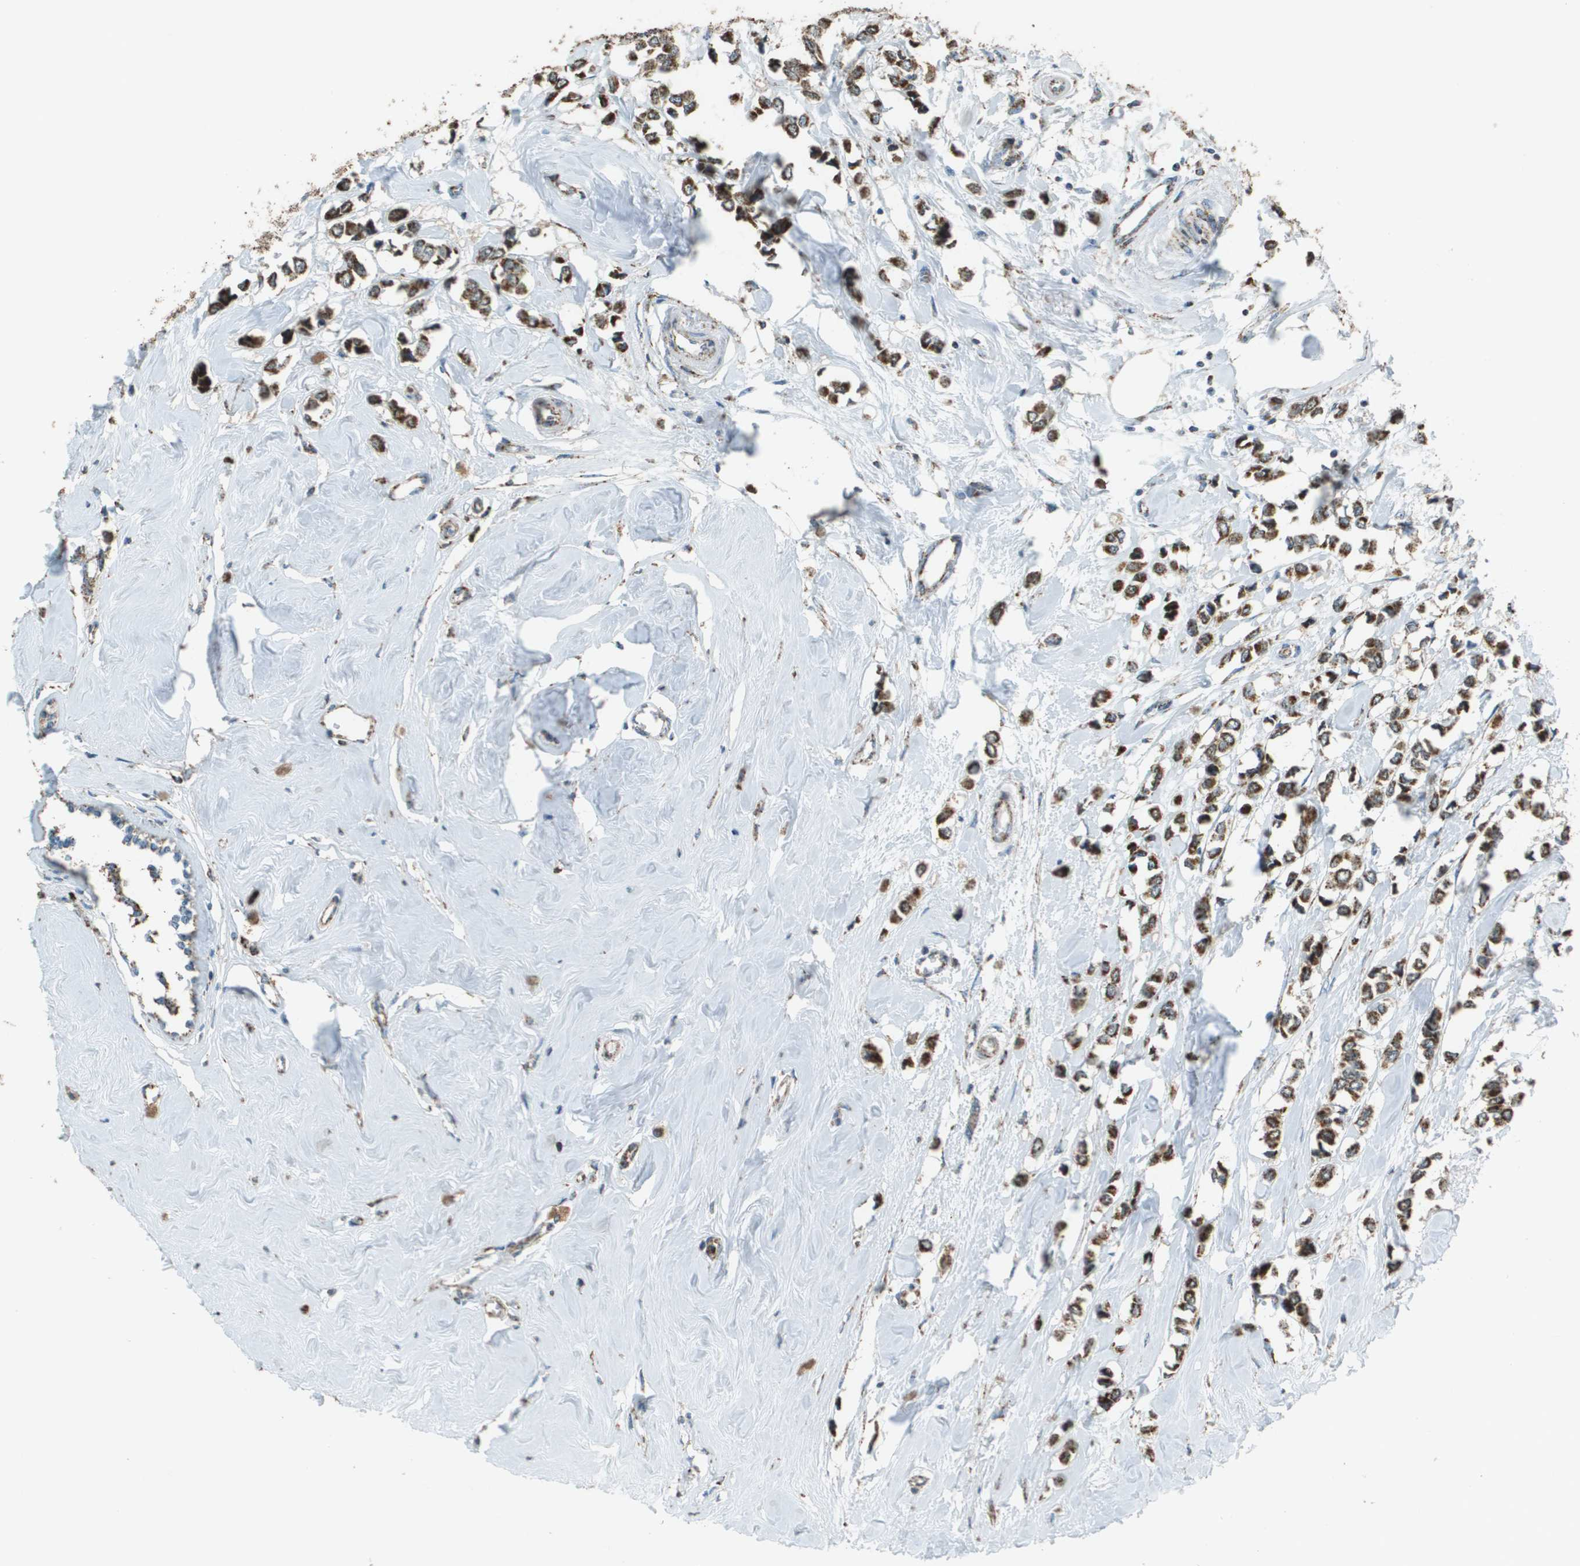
{"staining": {"intensity": "strong", "quantity": ">75%", "location": "cytoplasmic/membranous"}, "tissue": "breast cancer", "cell_type": "Tumor cells", "image_type": "cancer", "snomed": [{"axis": "morphology", "description": "Lobular carcinoma"}, {"axis": "topography", "description": "Breast"}], "caption": "Immunohistochemistry (IHC) (DAB) staining of human breast lobular carcinoma exhibits strong cytoplasmic/membranous protein expression in approximately >75% of tumor cells.", "gene": "FH", "patient": {"sex": "female", "age": 51}}